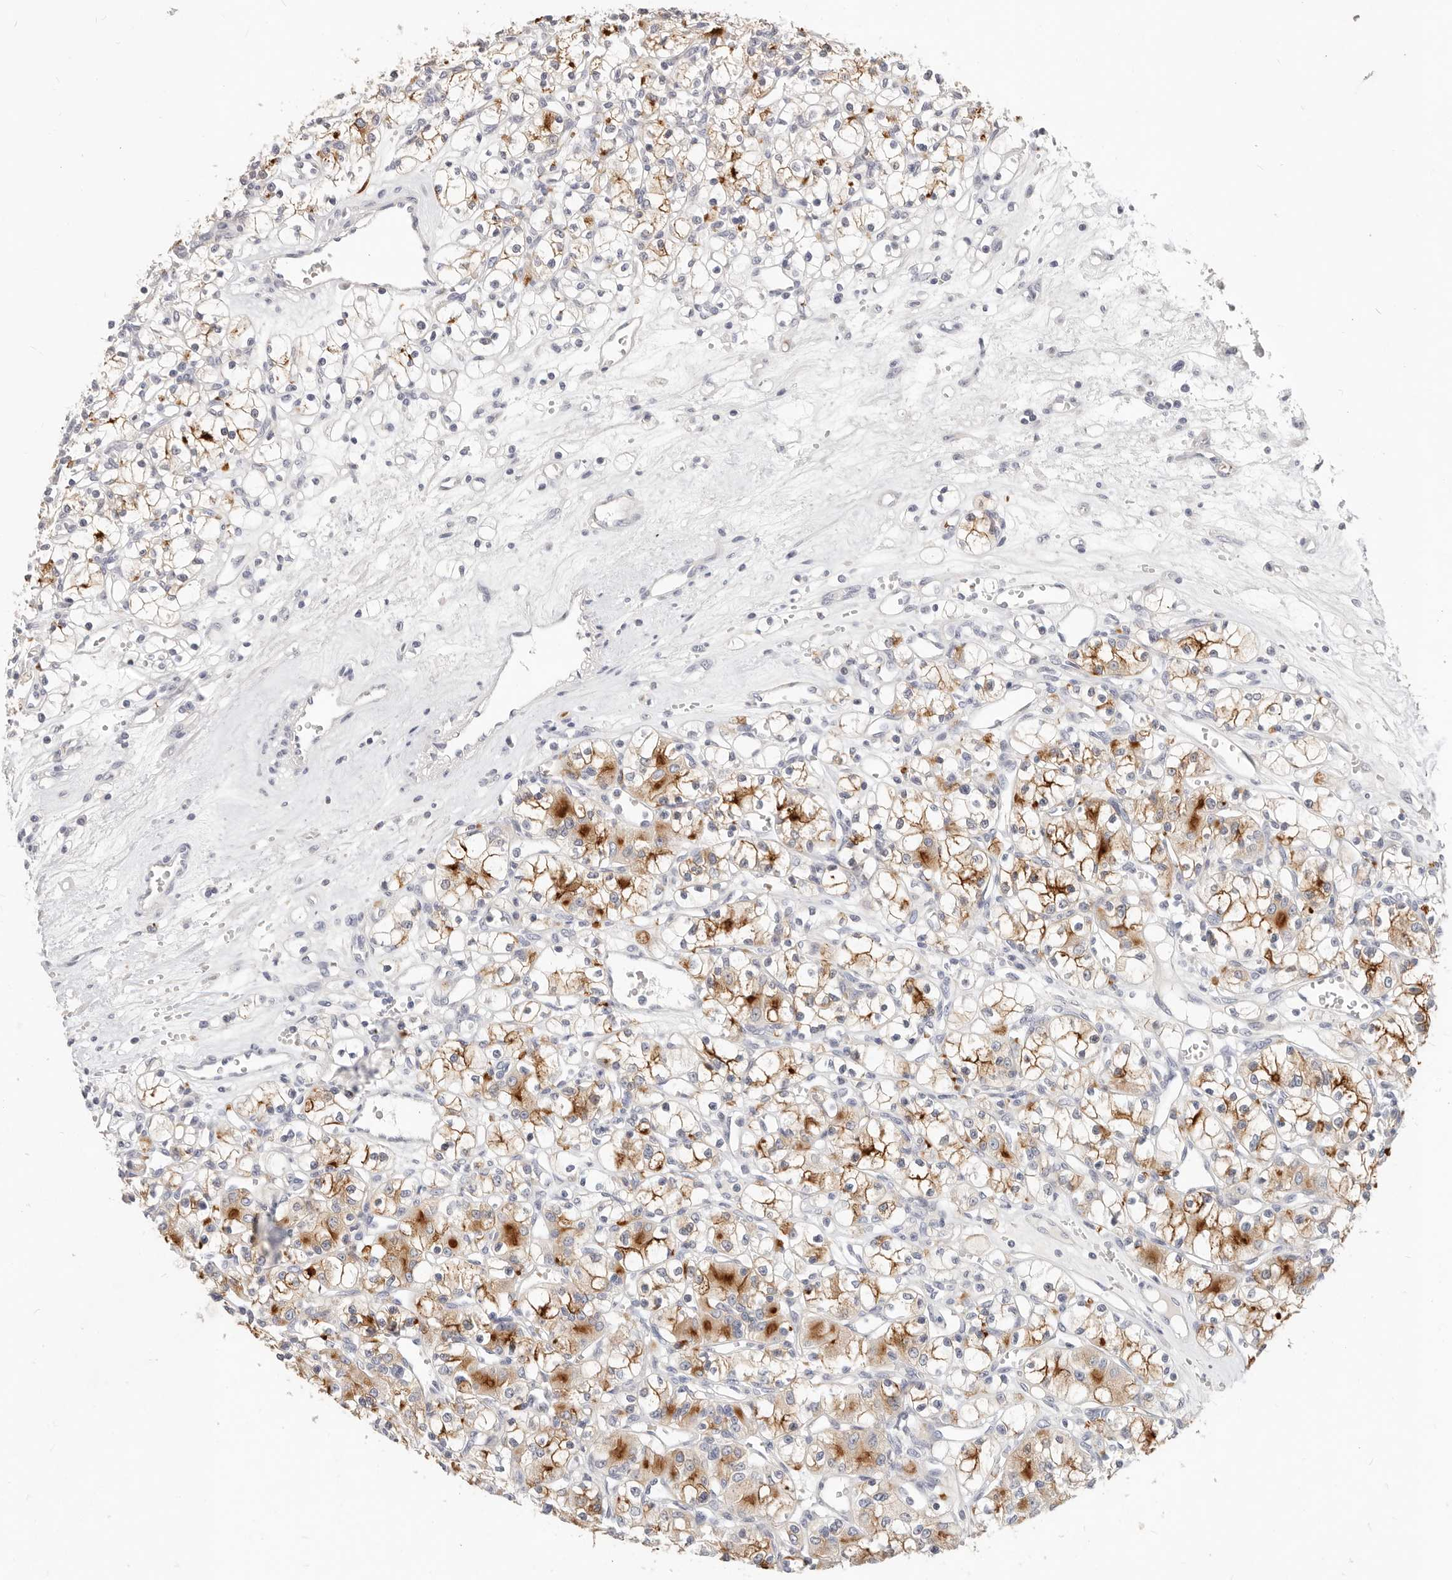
{"staining": {"intensity": "strong", "quantity": "25%-75%", "location": "cytoplasmic/membranous"}, "tissue": "renal cancer", "cell_type": "Tumor cells", "image_type": "cancer", "snomed": [{"axis": "morphology", "description": "Adenocarcinoma, NOS"}, {"axis": "topography", "description": "Kidney"}], "caption": "Immunohistochemistry micrograph of neoplastic tissue: human renal adenocarcinoma stained using immunohistochemistry (IHC) displays high levels of strong protein expression localized specifically in the cytoplasmic/membranous of tumor cells, appearing as a cytoplasmic/membranous brown color.", "gene": "TMEM63B", "patient": {"sex": "female", "age": 59}}